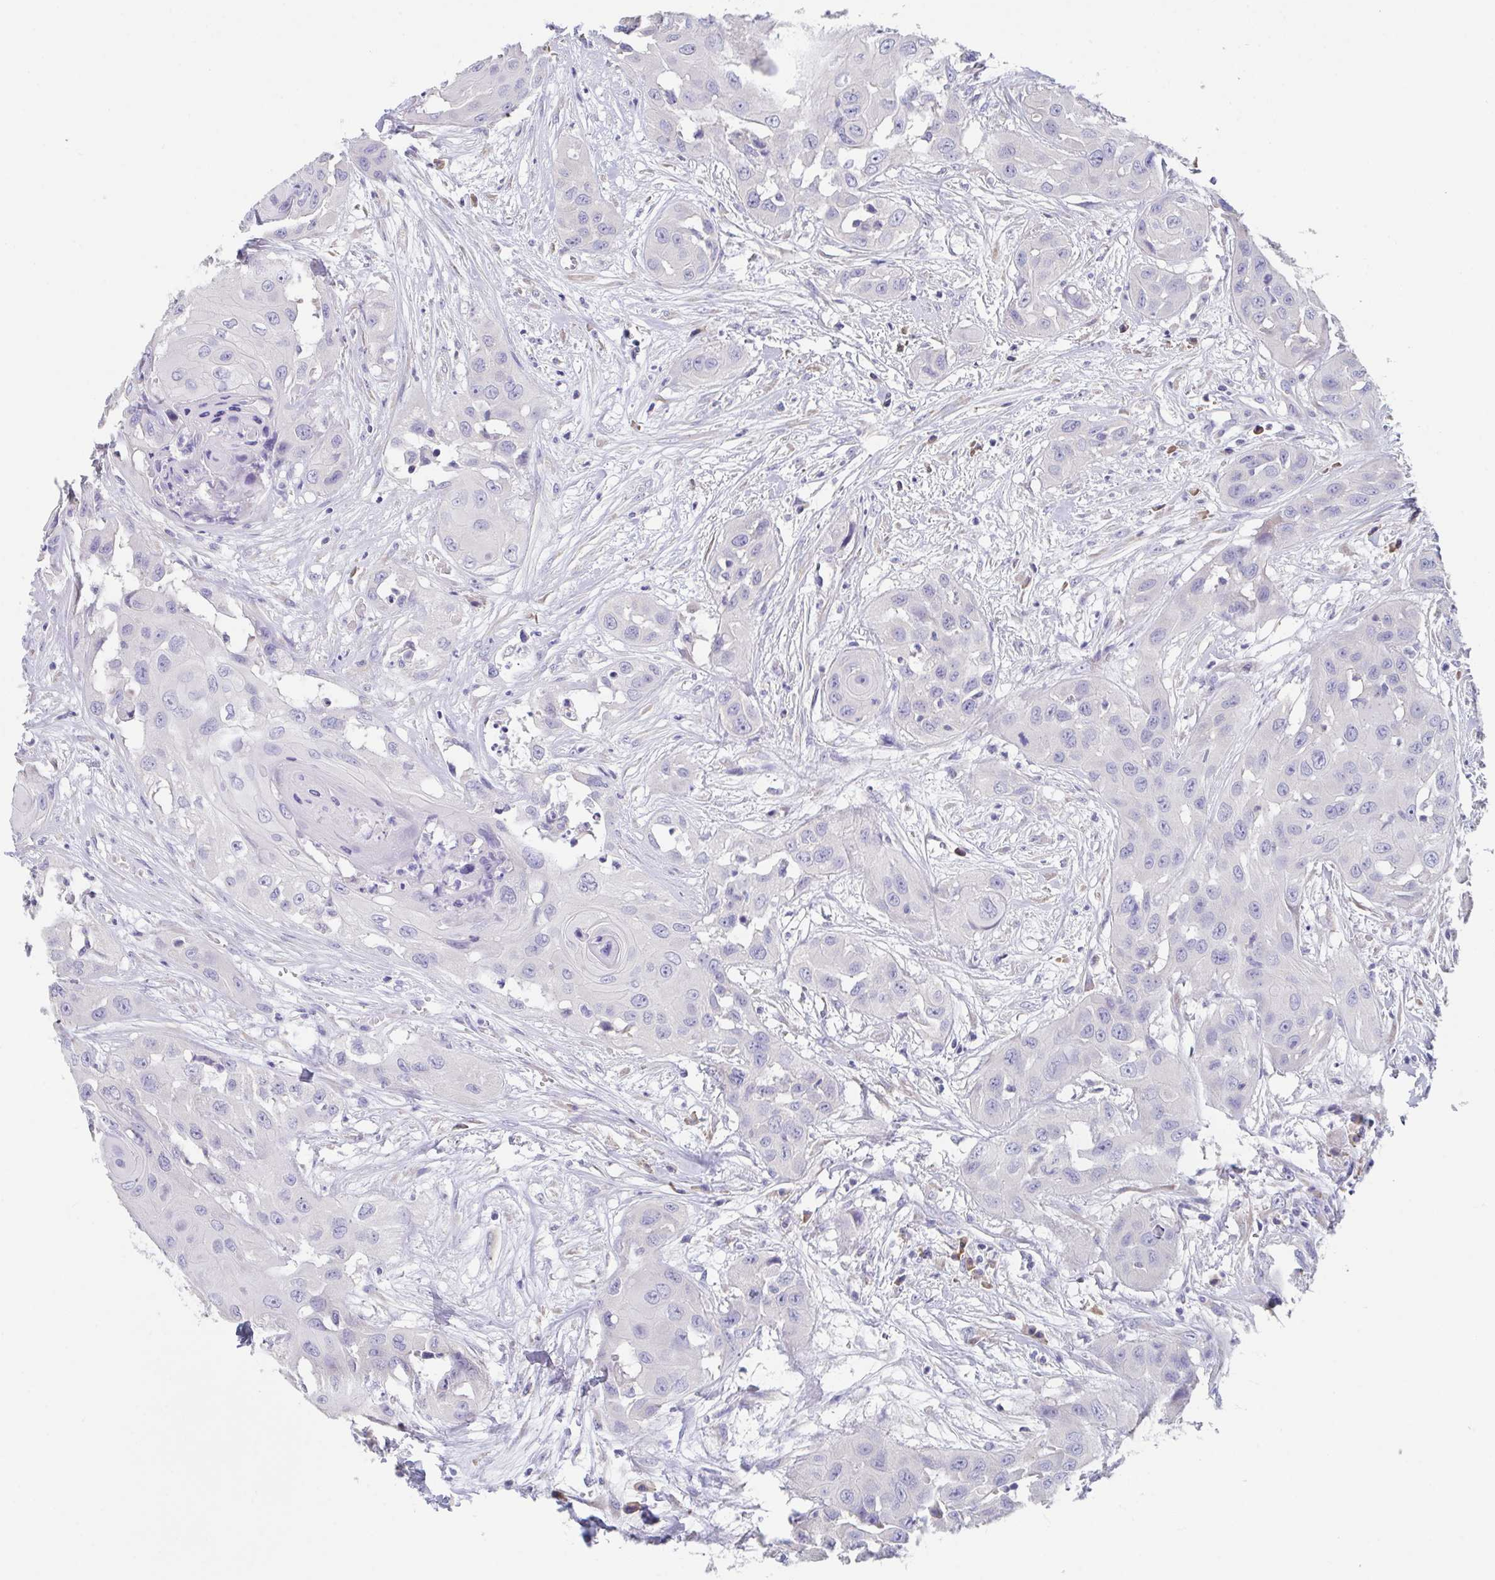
{"staining": {"intensity": "negative", "quantity": "none", "location": "none"}, "tissue": "head and neck cancer", "cell_type": "Tumor cells", "image_type": "cancer", "snomed": [{"axis": "morphology", "description": "Squamous cell carcinoma, NOS"}, {"axis": "topography", "description": "Head-Neck"}], "caption": "Immunohistochemistry image of human head and neck squamous cell carcinoma stained for a protein (brown), which shows no positivity in tumor cells. (IHC, brightfield microscopy, high magnification).", "gene": "LRRC58", "patient": {"sex": "male", "age": 83}}